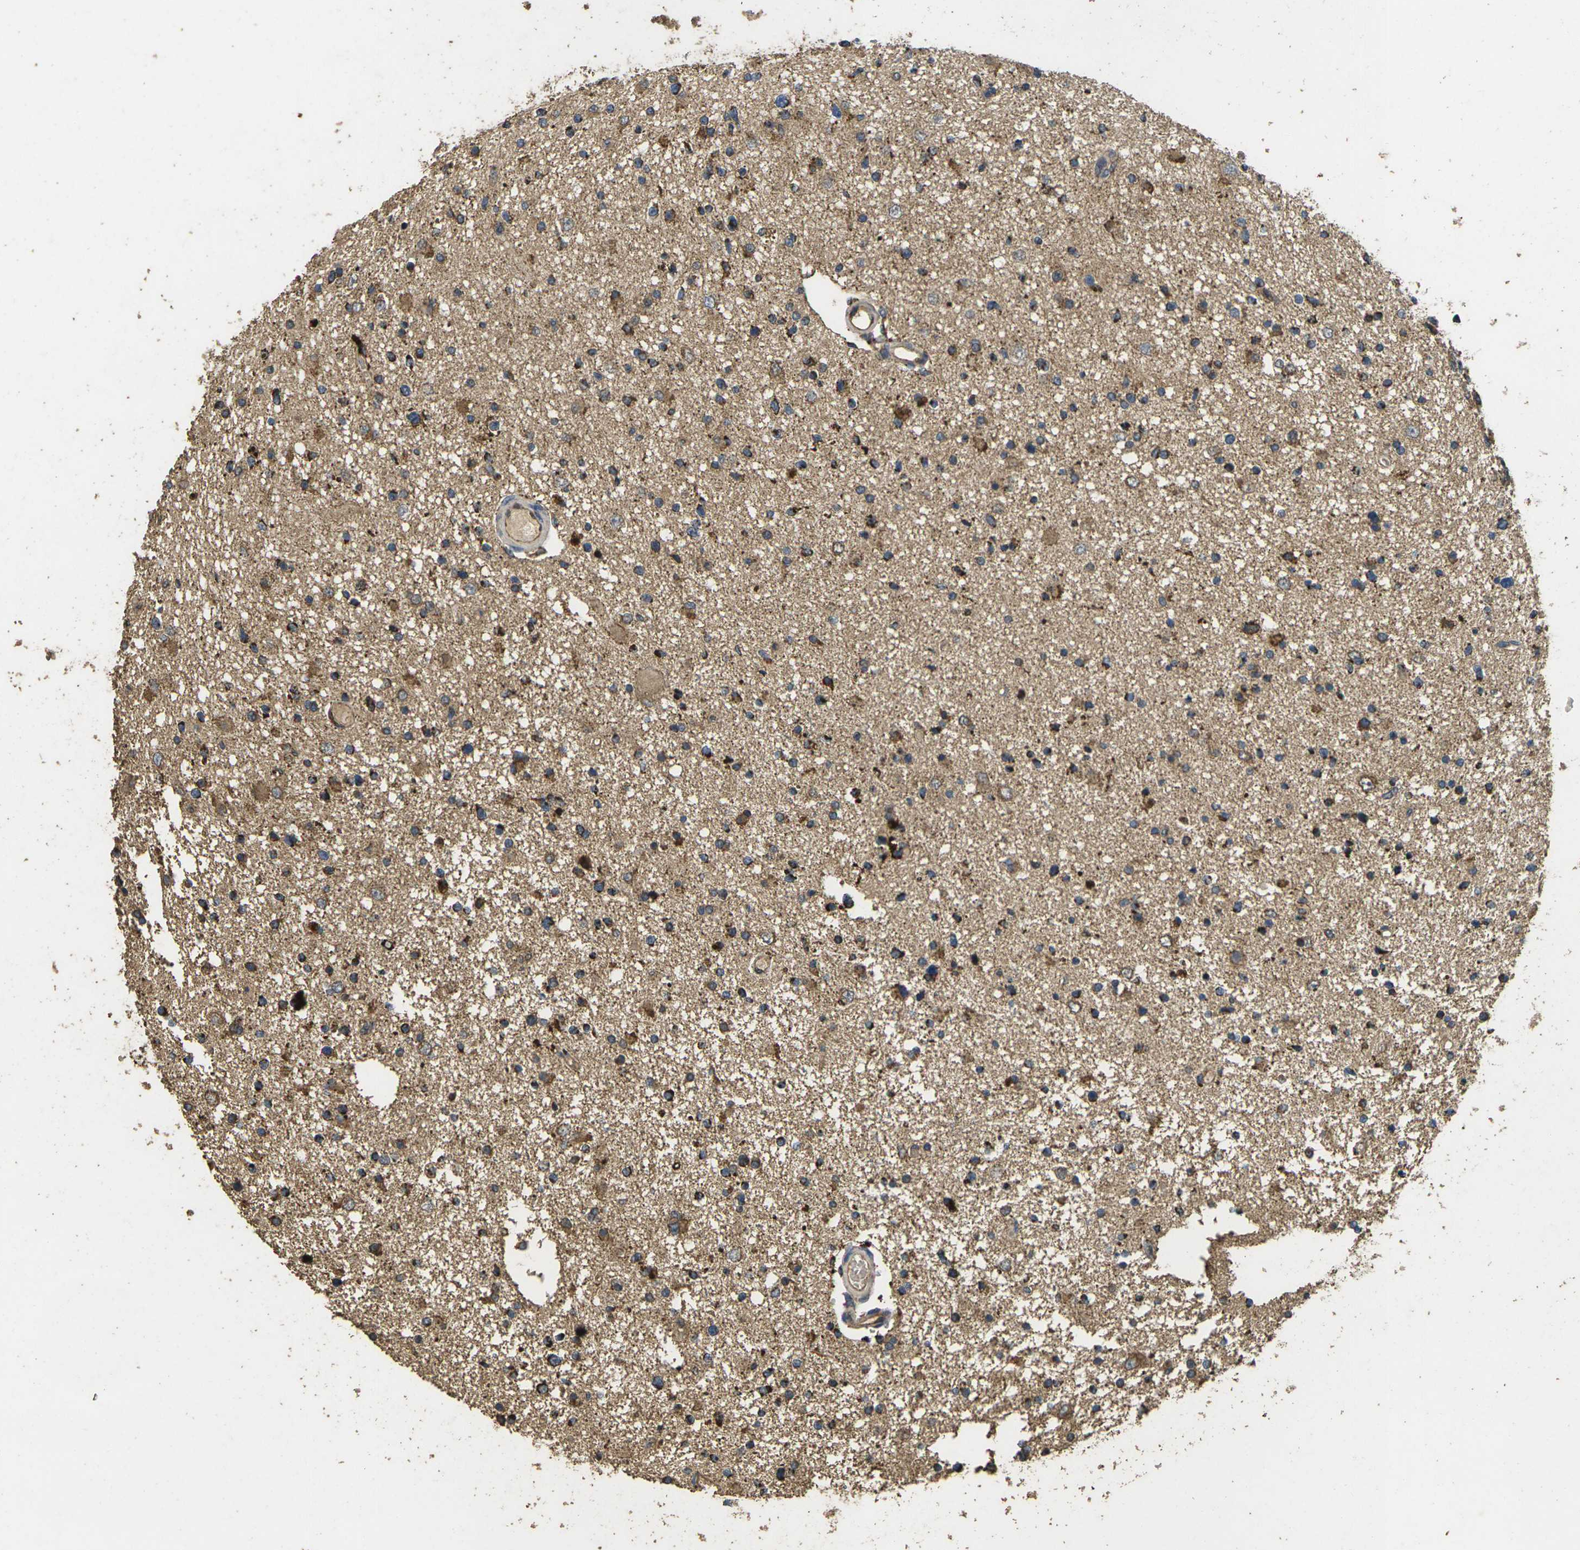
{"staining": {"intensity": "moderate", "quantity": ">75%", "location": "cytoplasmic/membranous"}, "tissue": "glioma", "cell_type": "Tumor cells", "image_type": "cancer", "snomed": [{"axis": "morphology", "description": "Glioma, malignant, High grade"}, {"axis": "topography", "description": "Brain"}], "caption": "There is medium levels of moderate cytoplasmic/membranous staining in tumor cells of high-grade glioma (malignant), as demonstrated by immunohistochemical staining (brown color).", "gene": "MAPK11", "patient": {"sex": "male", "age": 33}}